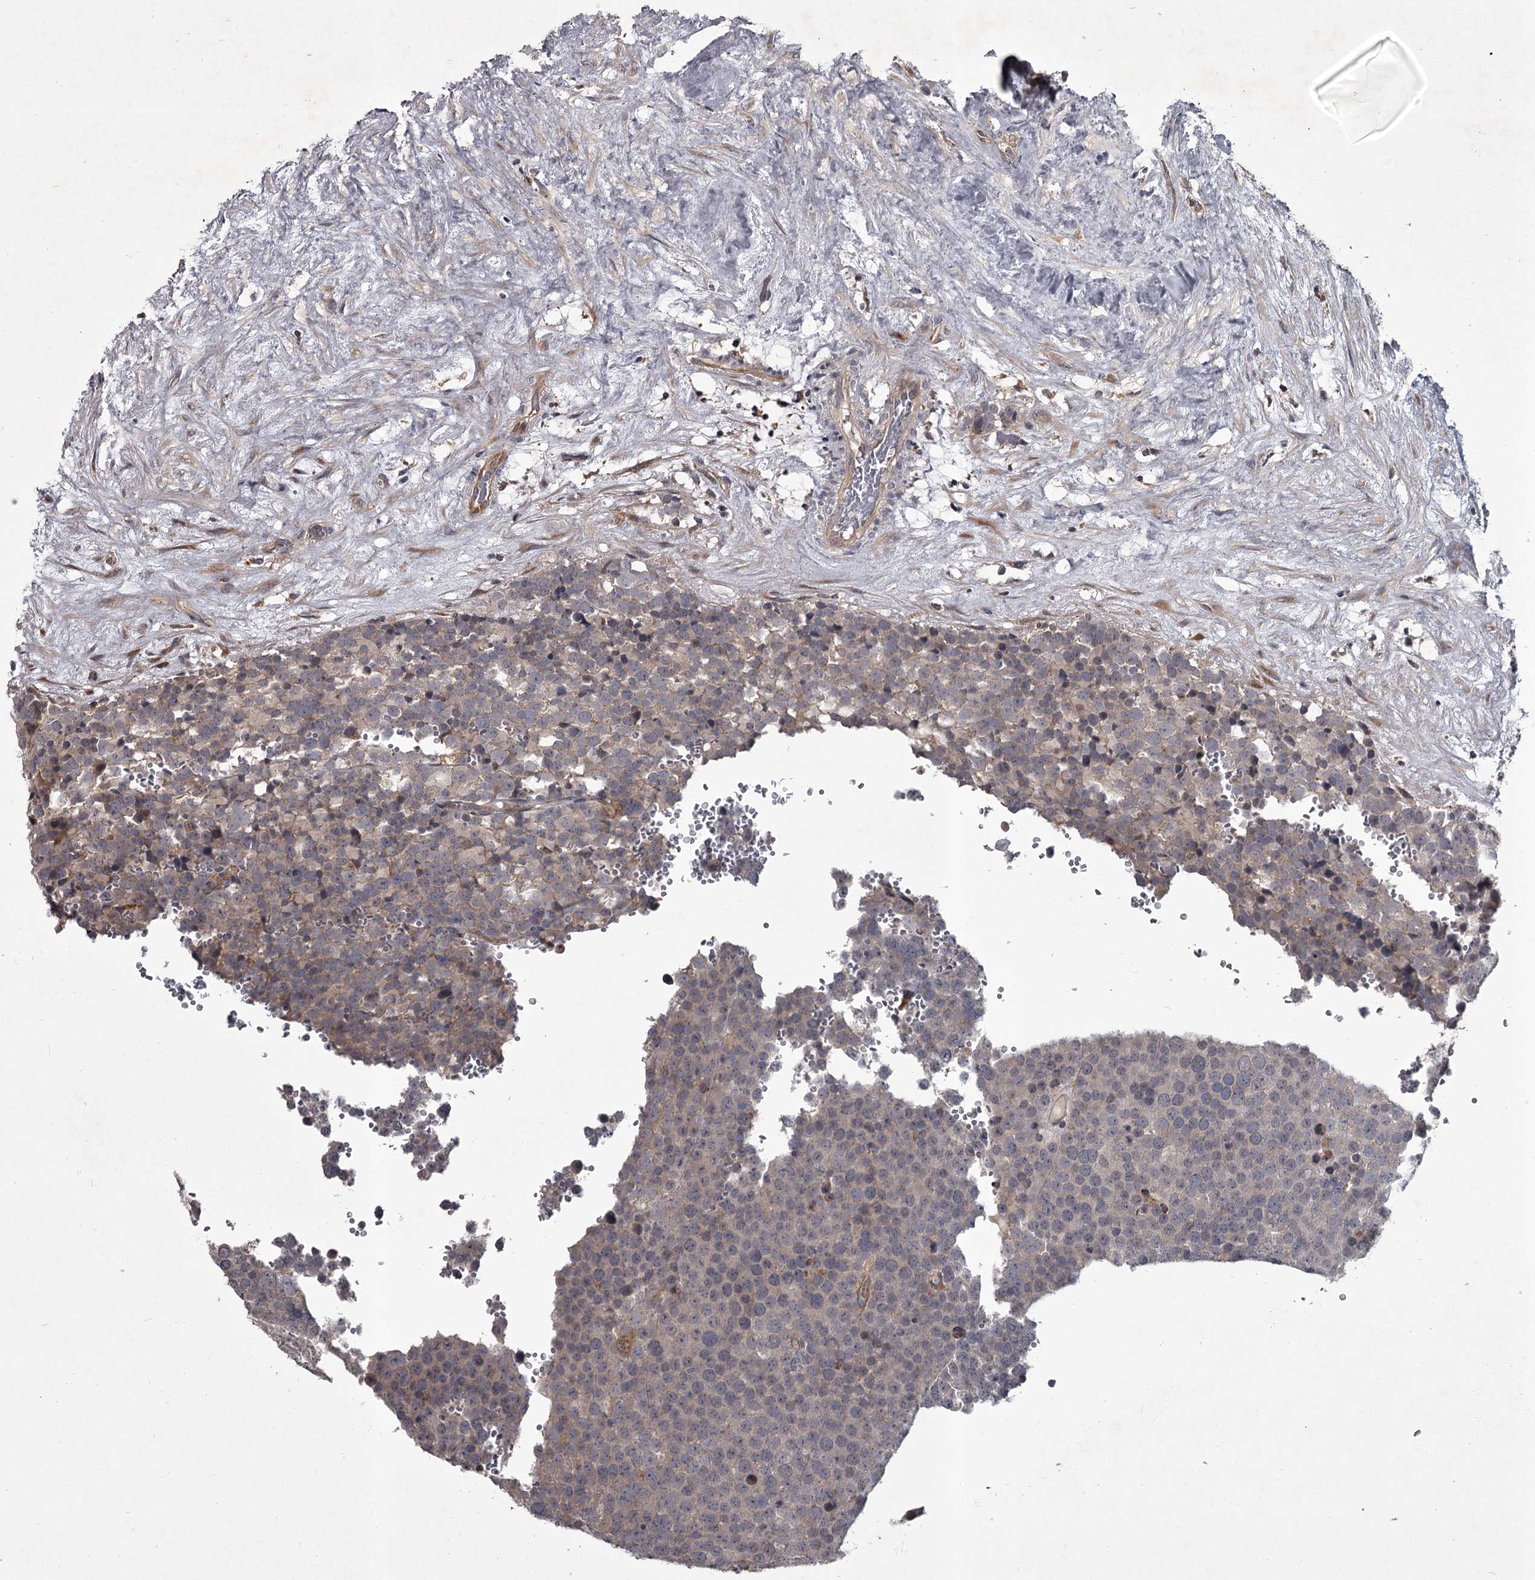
{"staining": {"intensity": "negative", "quantity": "none", "location": "none"}, "tissue": "testis cancer", "cell_type": "Tumor cells", "image_type": "cancer", "snomed": [{"axis": "morphology", "description": "Seminoma, NOS"}, {"axis": "topography", "description": "Testis"}], "caption": "Immunohistochemistry (IHC) image of seminoma (testis) stained for a protein (brown), which shows no positivity in tumor cells.", "gene": "UNC93B1", "patient": {"sex": "male", "age": 71}}